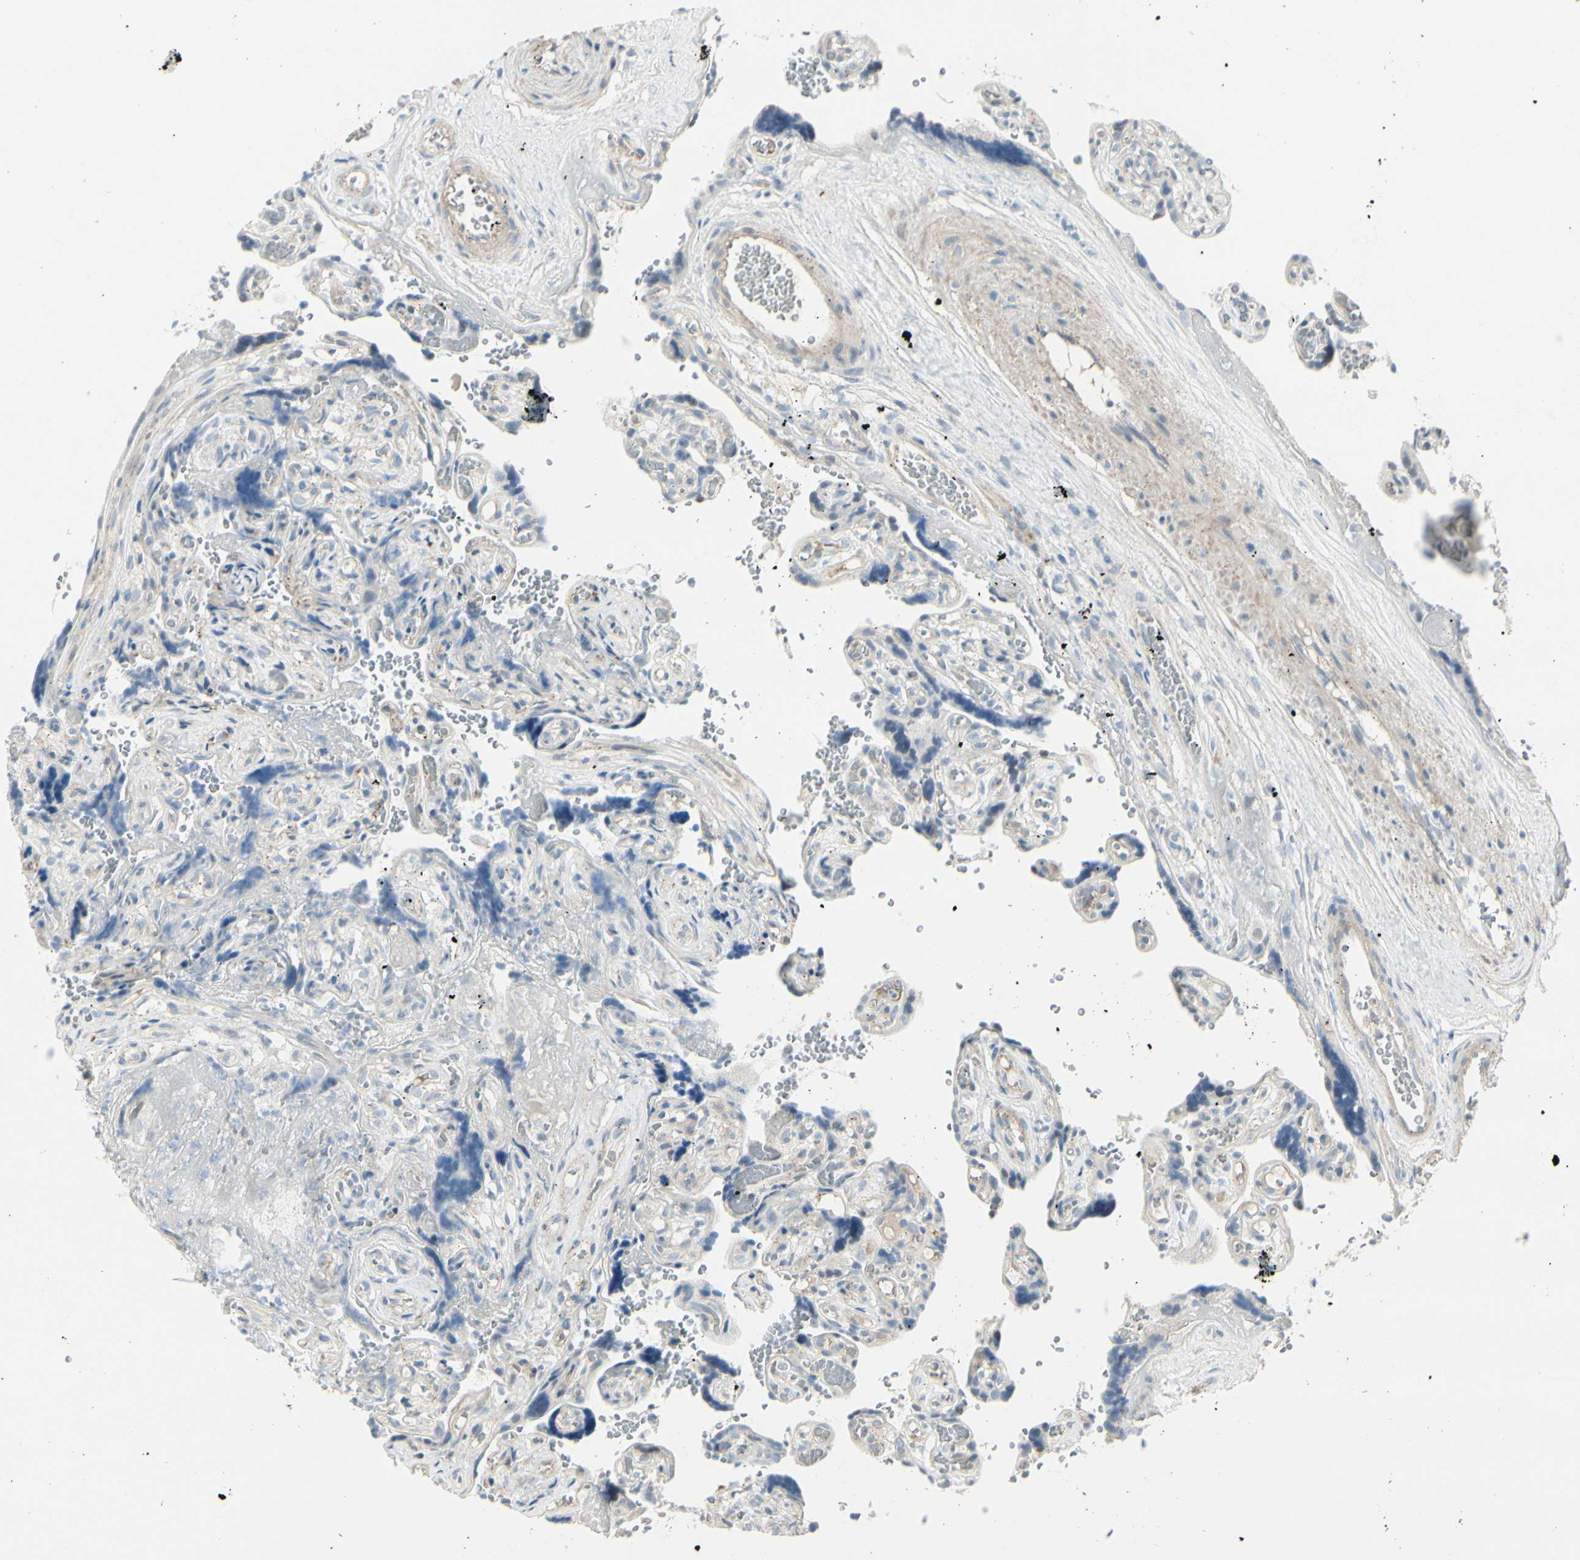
{"staining": {"intensity": "weak", "quantity": "<25%", "location": "cytoplasmic/membranous"}, "tissue": "placenta", "cell_type": "Trophoblastic cells", "image_type": "normal", "snomed": [{"axis": "morphology", "description": "Normal tissue, NOS"}, {"axis": "topography", "description": "Placenta"}], "caption": "This is an IHC micrograph of normal placenta. There is no staining in trophoblastic cells.", "gene": "CACNA2D1", "patient": {"sex": "female", "age": 30}}